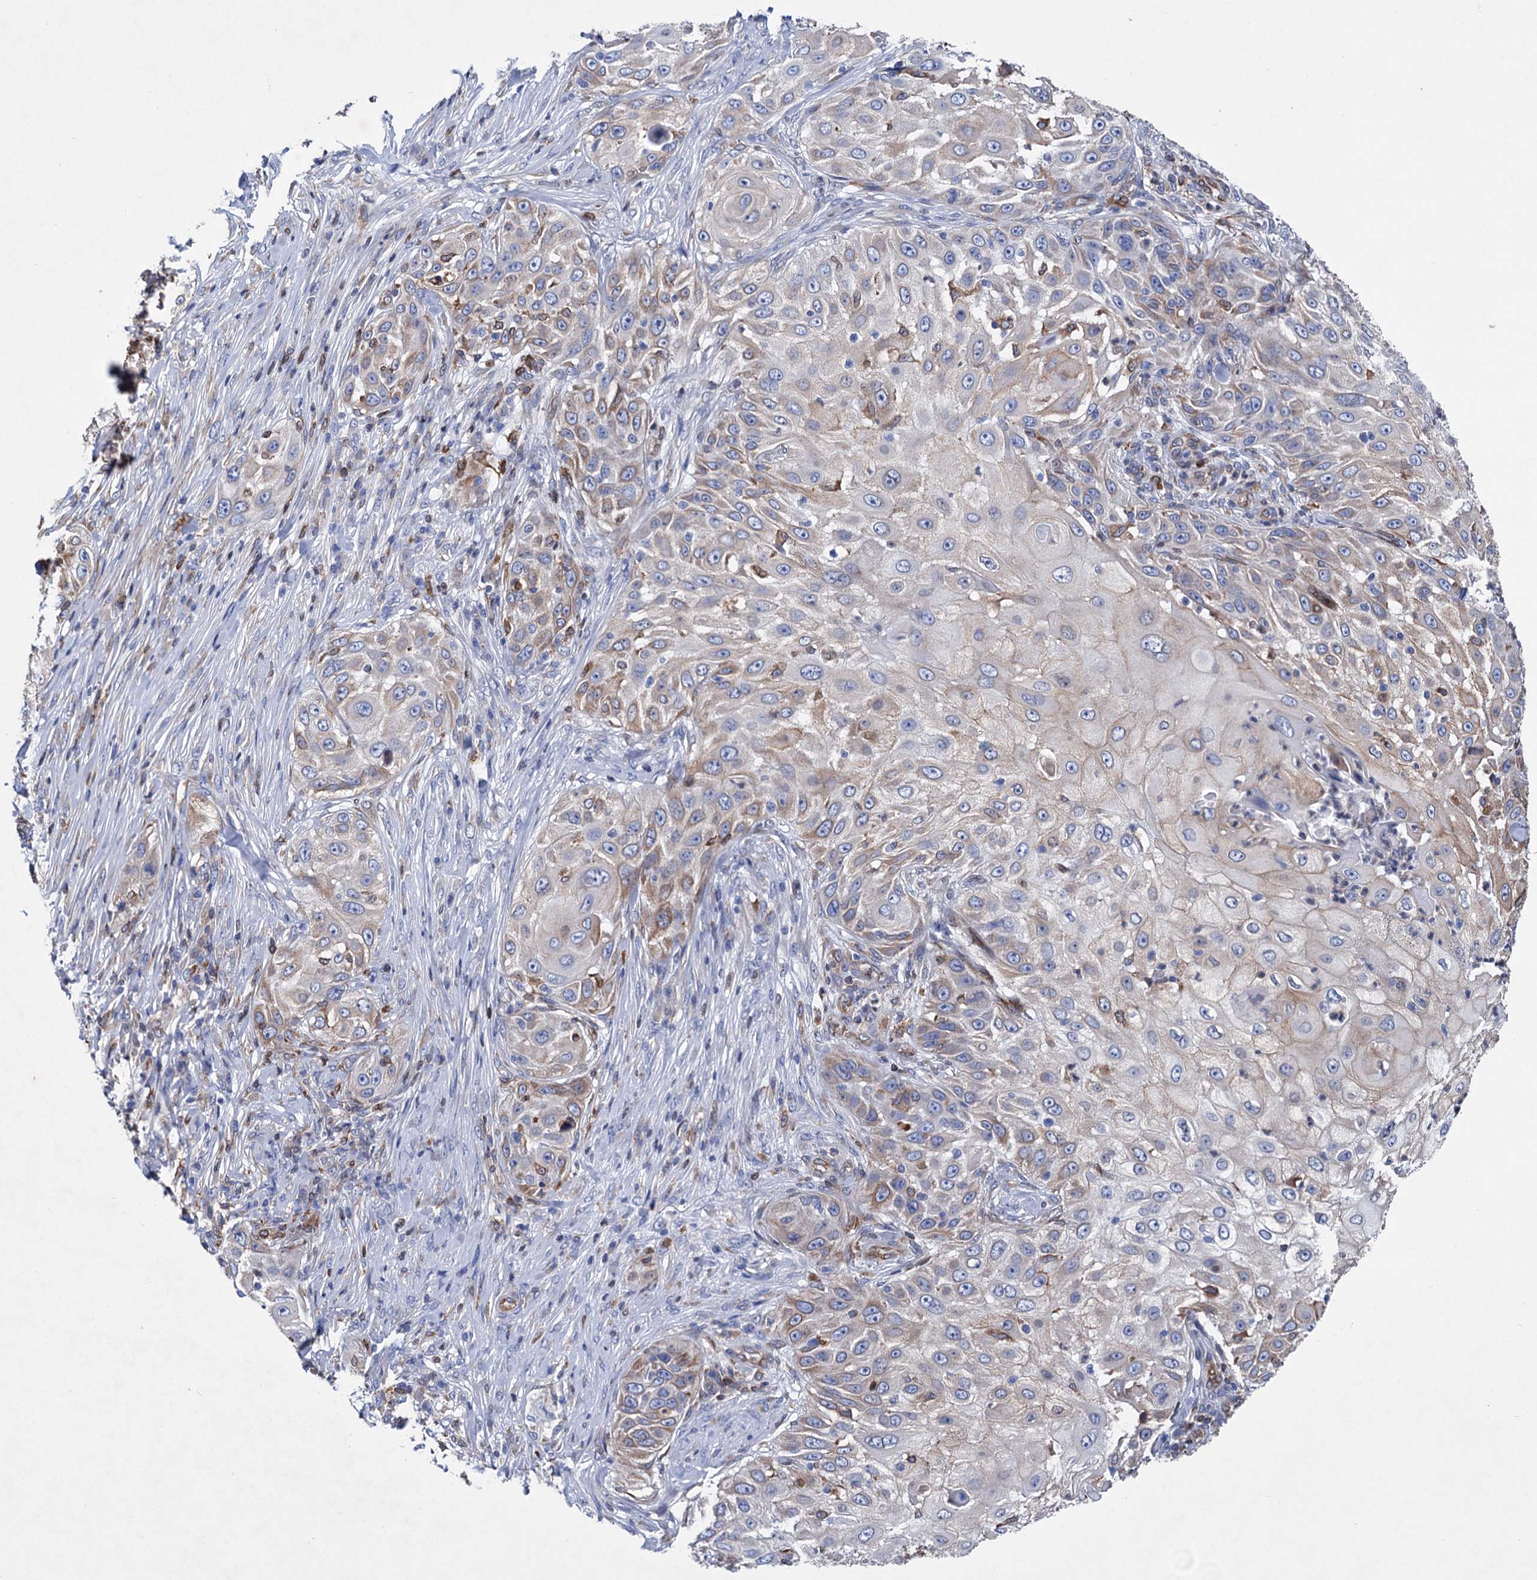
{"staining": {"intensity": "weak", "quantity": "<25%", "location": "cytoplasmic/membranous"}, "tissue": "skin cancer", "cell_type": "Tumor cells", "image_type": "cancer", "snomed": [{"axis": "morphology", "description": "Squamous cell carcinoma, NOS"}, {"axis": "topography", "description": "Skin"}], "caption": "There is no significant expression in tumor cells of skin cancer (squamous cell carcinoma).", "gene": "STING1", "patient": {"sex": "female", "age": 44}}